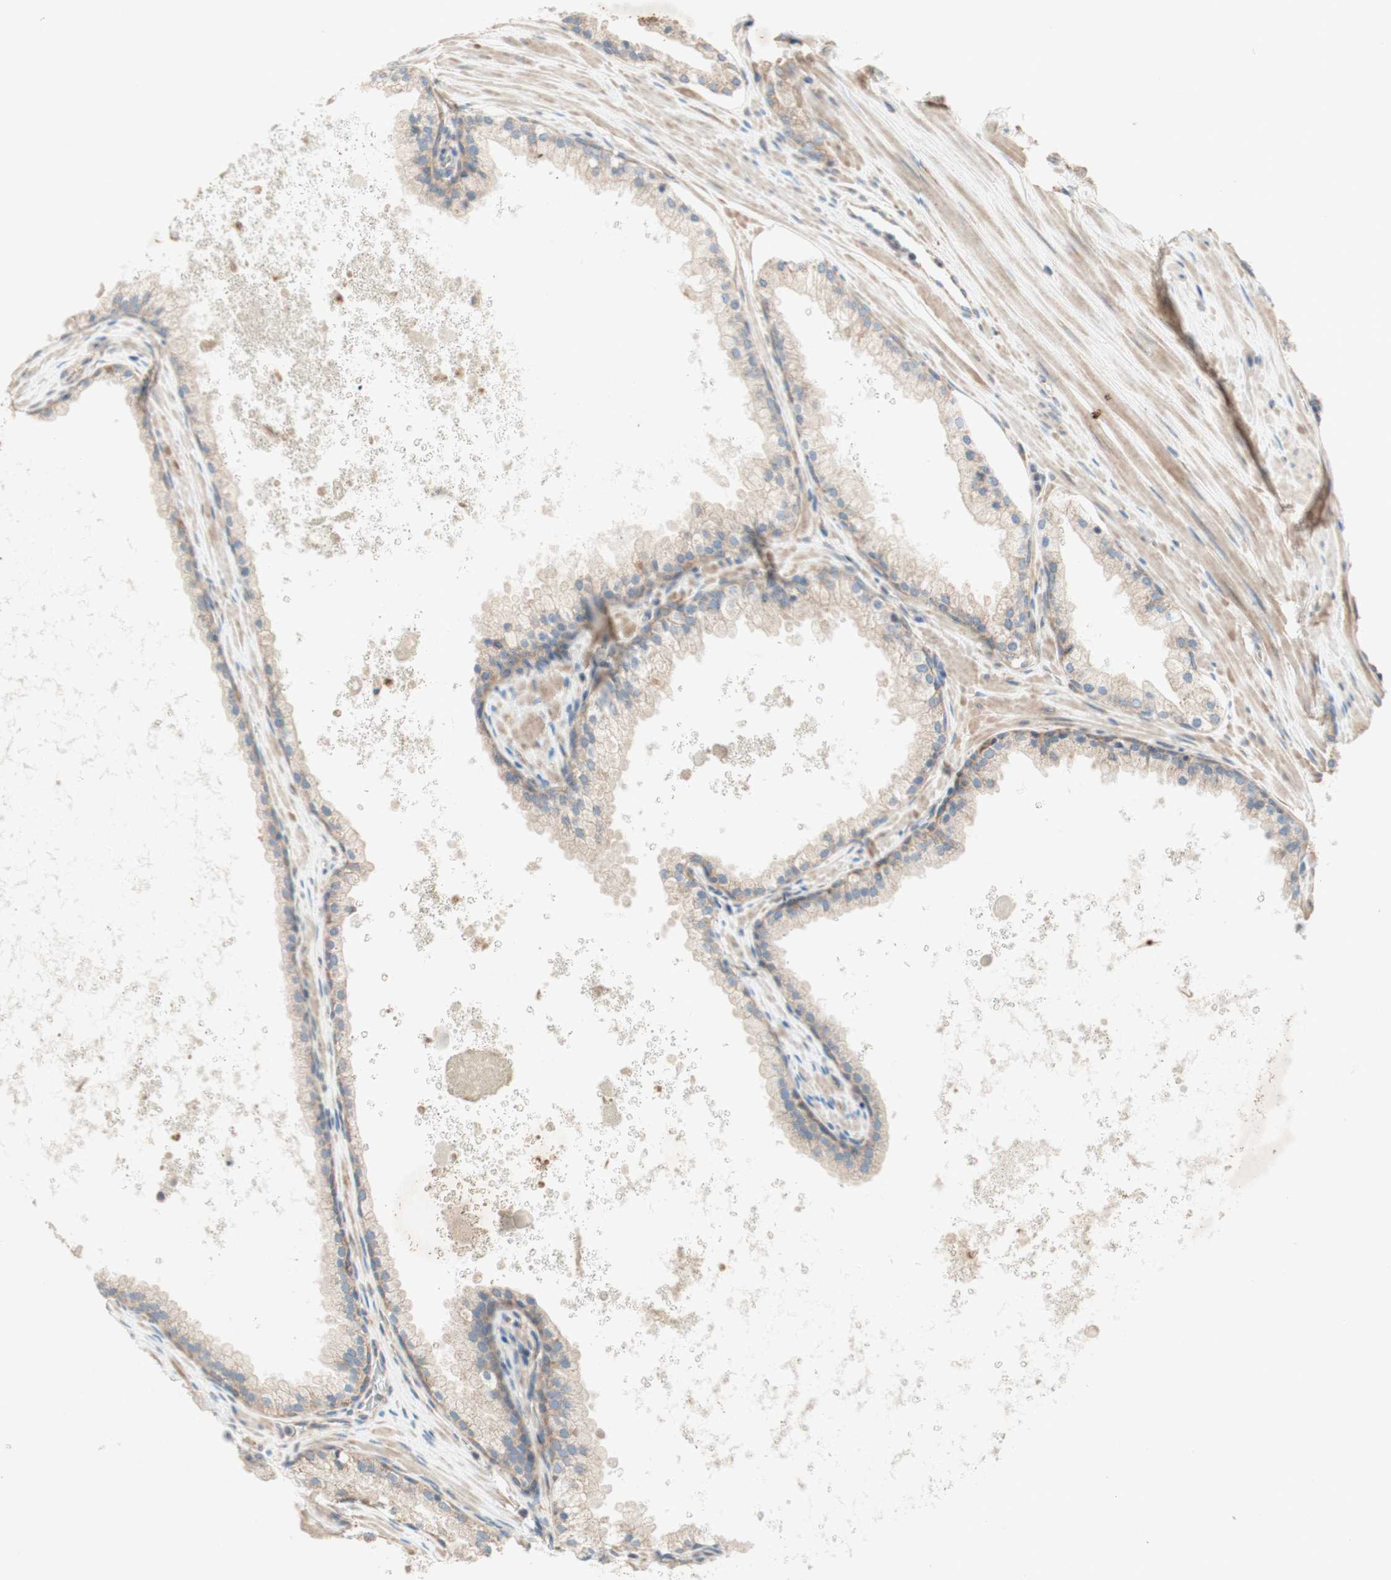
{"staining": {"intensity": "weak", "quantity": "25%-75%", "location": "cytoplasmic/membranous"}, "tissue": "prostate cancer", "cell_type": "Tumor cells", "image_type": "cancer", "snomed": [{"axis": "morphology", "description": "Adenocarcinoma, High grade"}, {"axis": "topography", "description": "Prostate"}], "caption": "Immunohistochemical staining of human high-grade adenocarcinoma (prostate) shows weak cytoplasmic/membranous protein staining in about 25%-75% of tumor cells.", "gene": "SOCS2", "patient": {"sex": "male", "age": 65}}